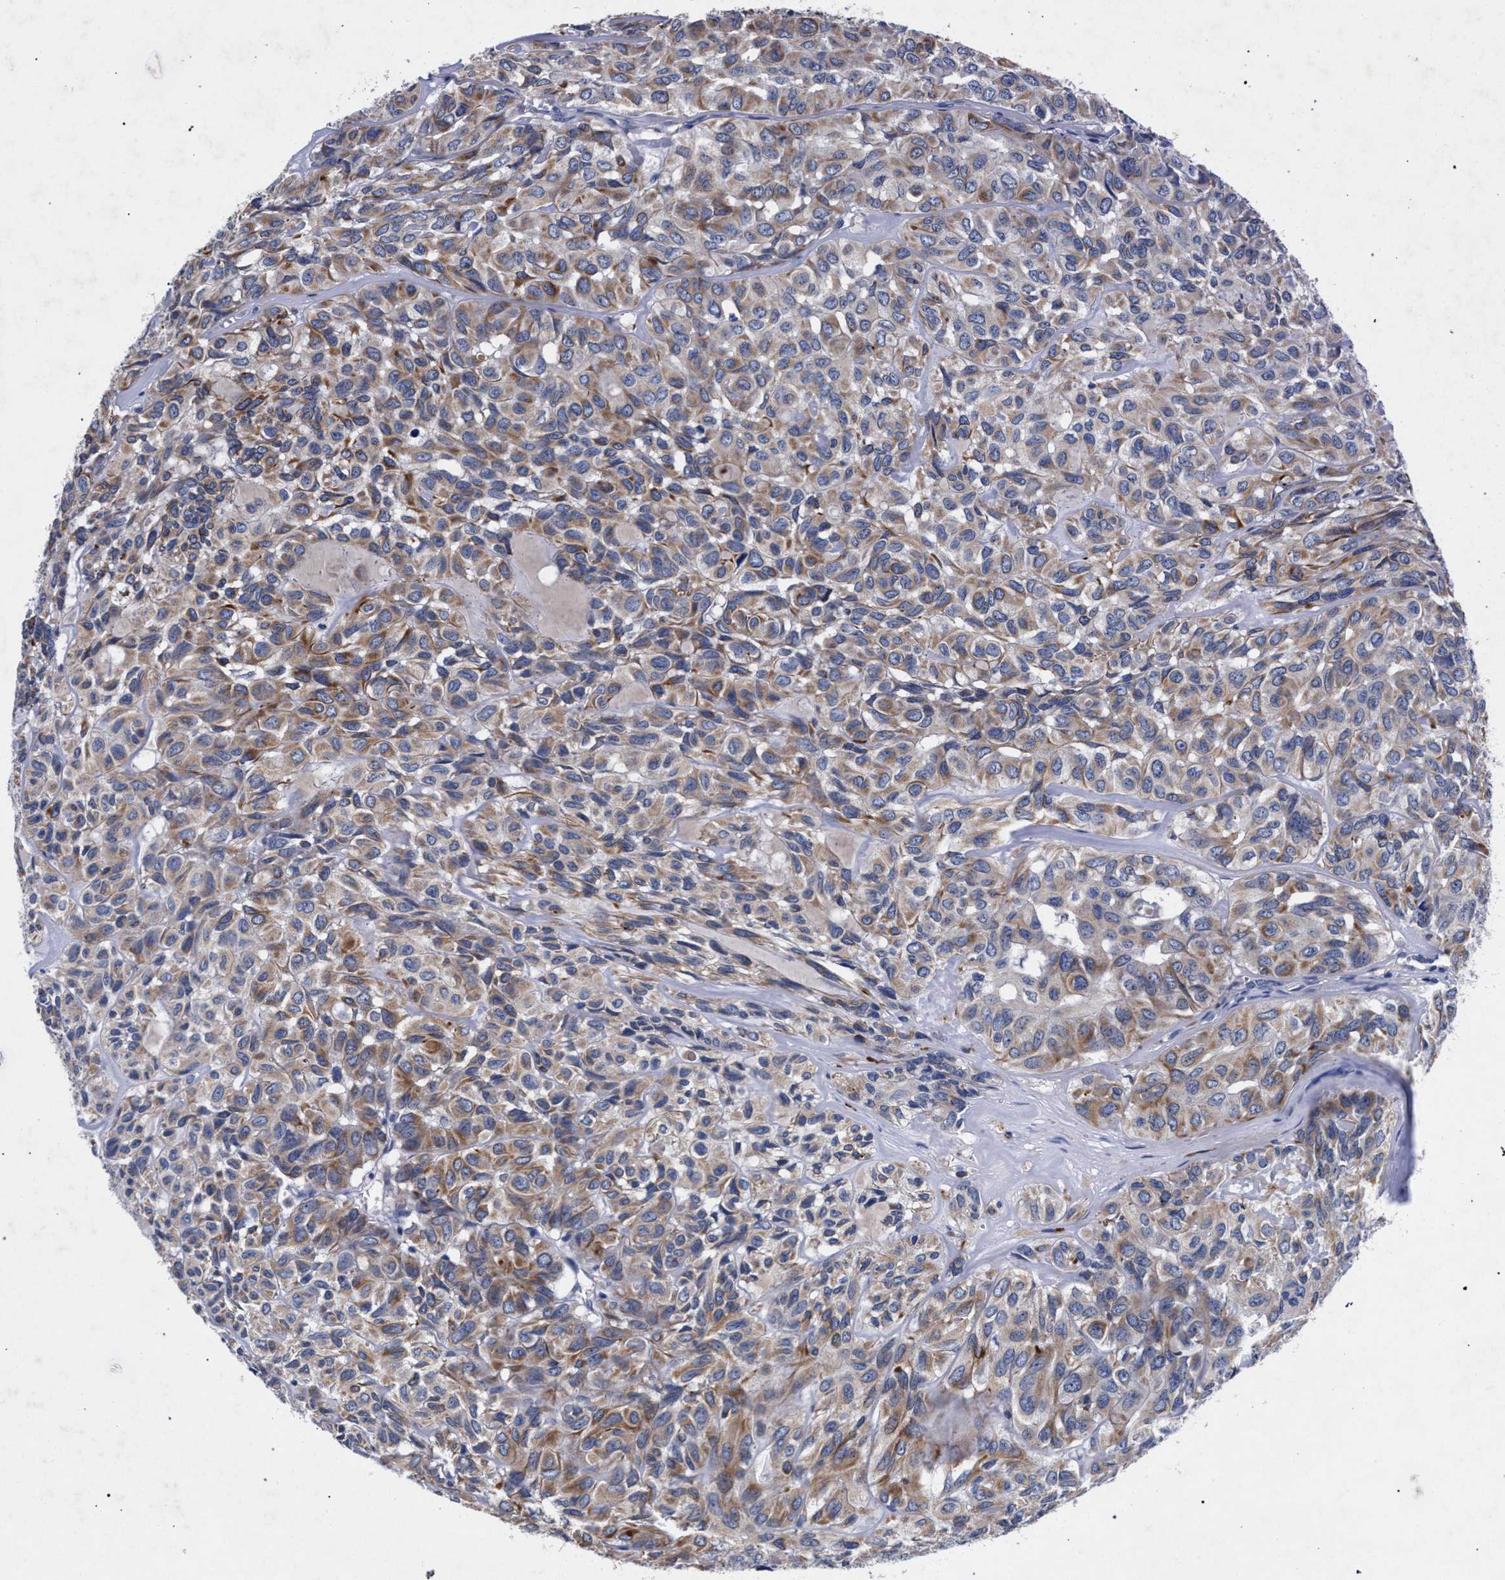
{"staining": {"intensity": "moderate", "quantity": ">75%", "location": "cytoplasmic/membranous"}, "tissue": "head and neck cancer", "cell_type": "Tumor cells", "image_type": "cancer", "snomed": [{"axis": "morphology", "description": "Adenocarcinoma, NOS"}, {"axis": "topography", "description": "Salivary gland, NOS"}, {"axis": "topography", "description": "Head-Neck"}], "caption": "Immunohistochemical staining of head and neck adenocarcinoma reveals moderate cytoplasmic/membranous protein expression in approximately >75% of tumor cells.", "gene": "HSD17B14", "patient": {"sex": "female", "age": 76}}